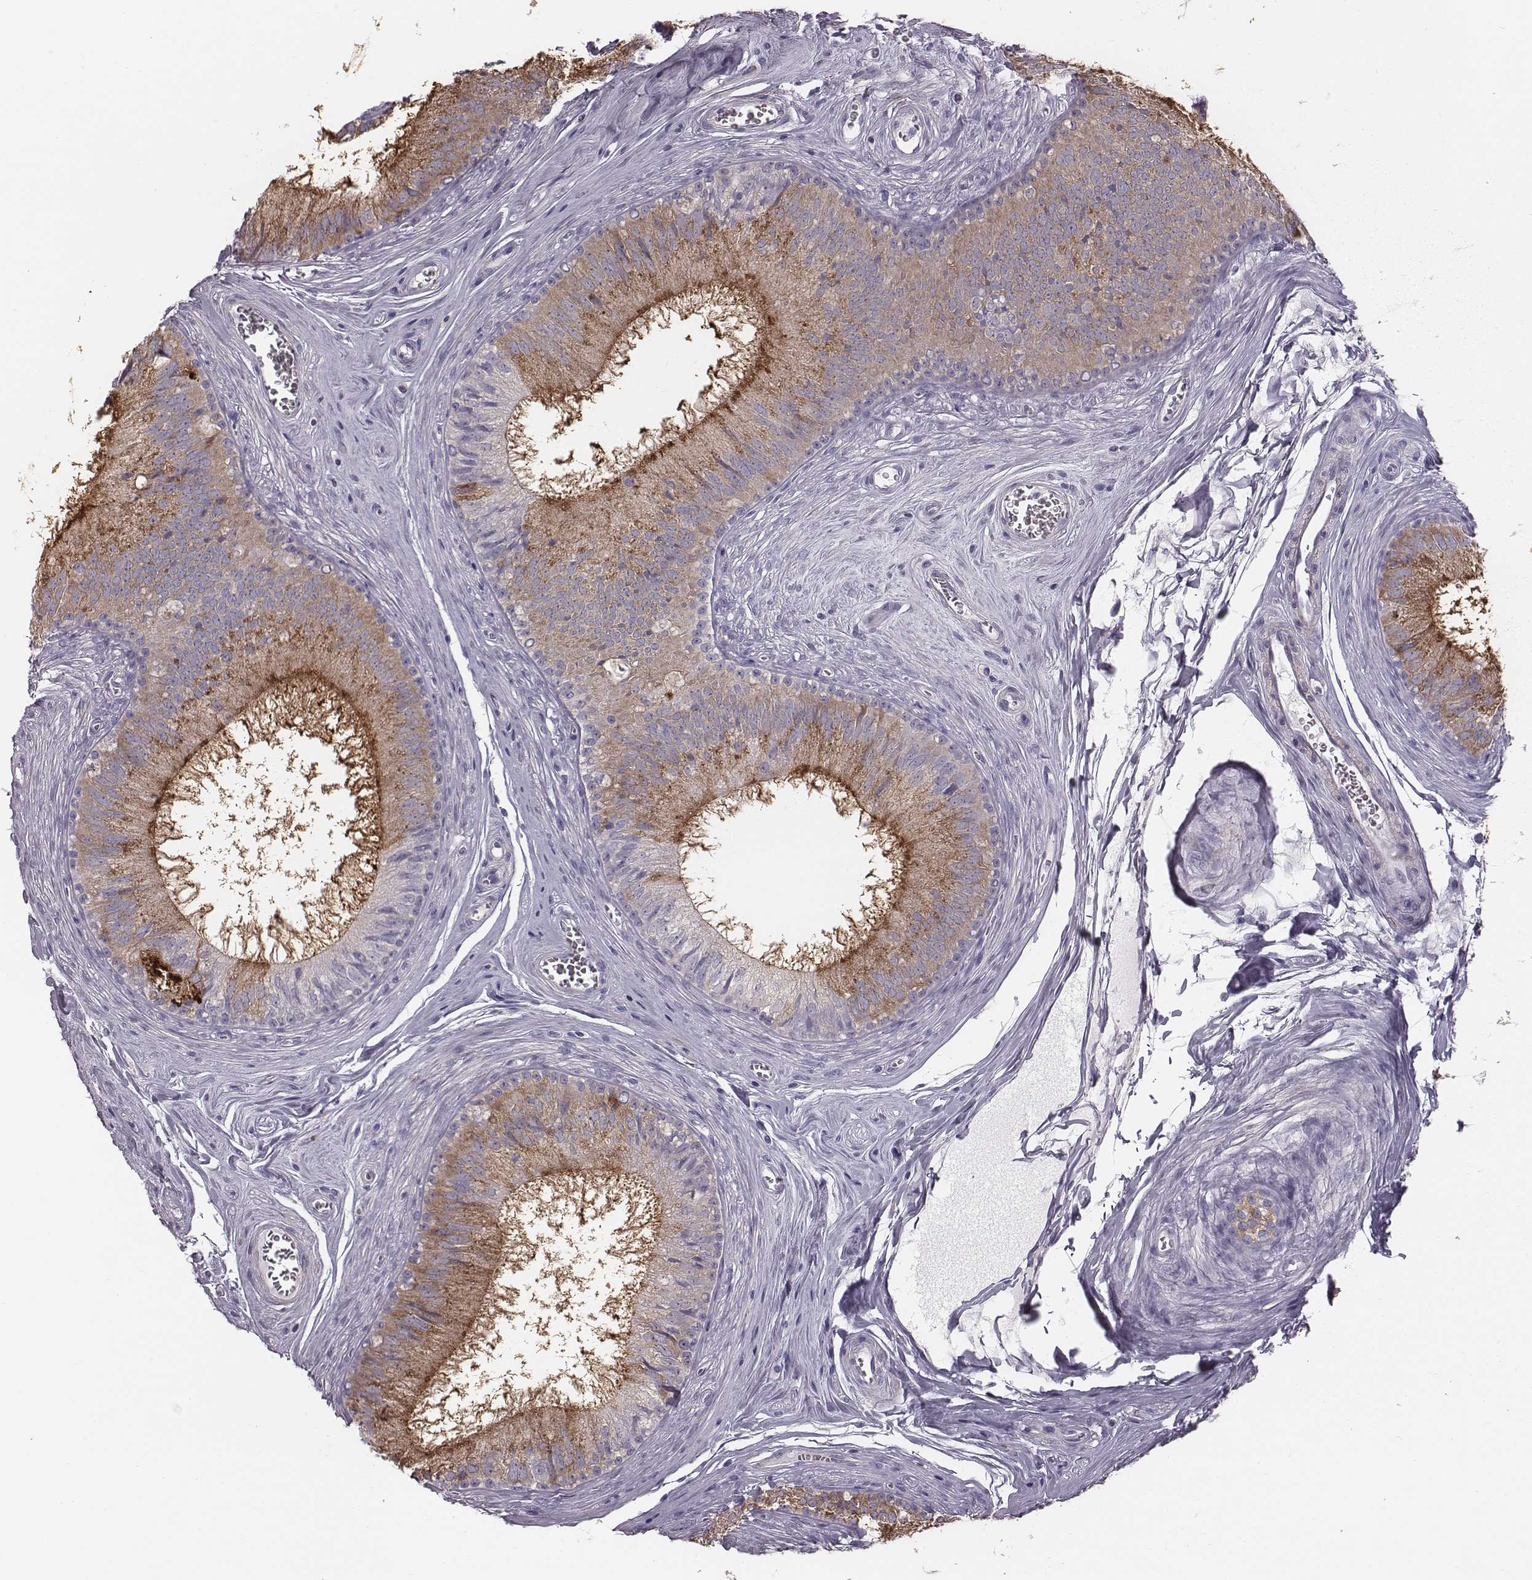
{"staining": {"intensity": "moderate", "quantity": ">75%", "location": "cytoplasmic/membranous"}, "tissue": "epididymis", "cell_type": "Glandular cells", "image_type": "normal", "snomed": [{"axis": "morphology", "description": "Normal tissue, NOS"}, {"axis": "topography", "description": "Epididymis"}], "caption": "Brown immunohistochemical staining in benign human epididymis demonstrates moderate cytoplasmic/membranous positivity in about >75% of glandular cells. The protein of interest is shown in brown color, while the nuclei are stained blue.", "gene": "CRISP1", "patient": {"sex": "male", "age": 37}}